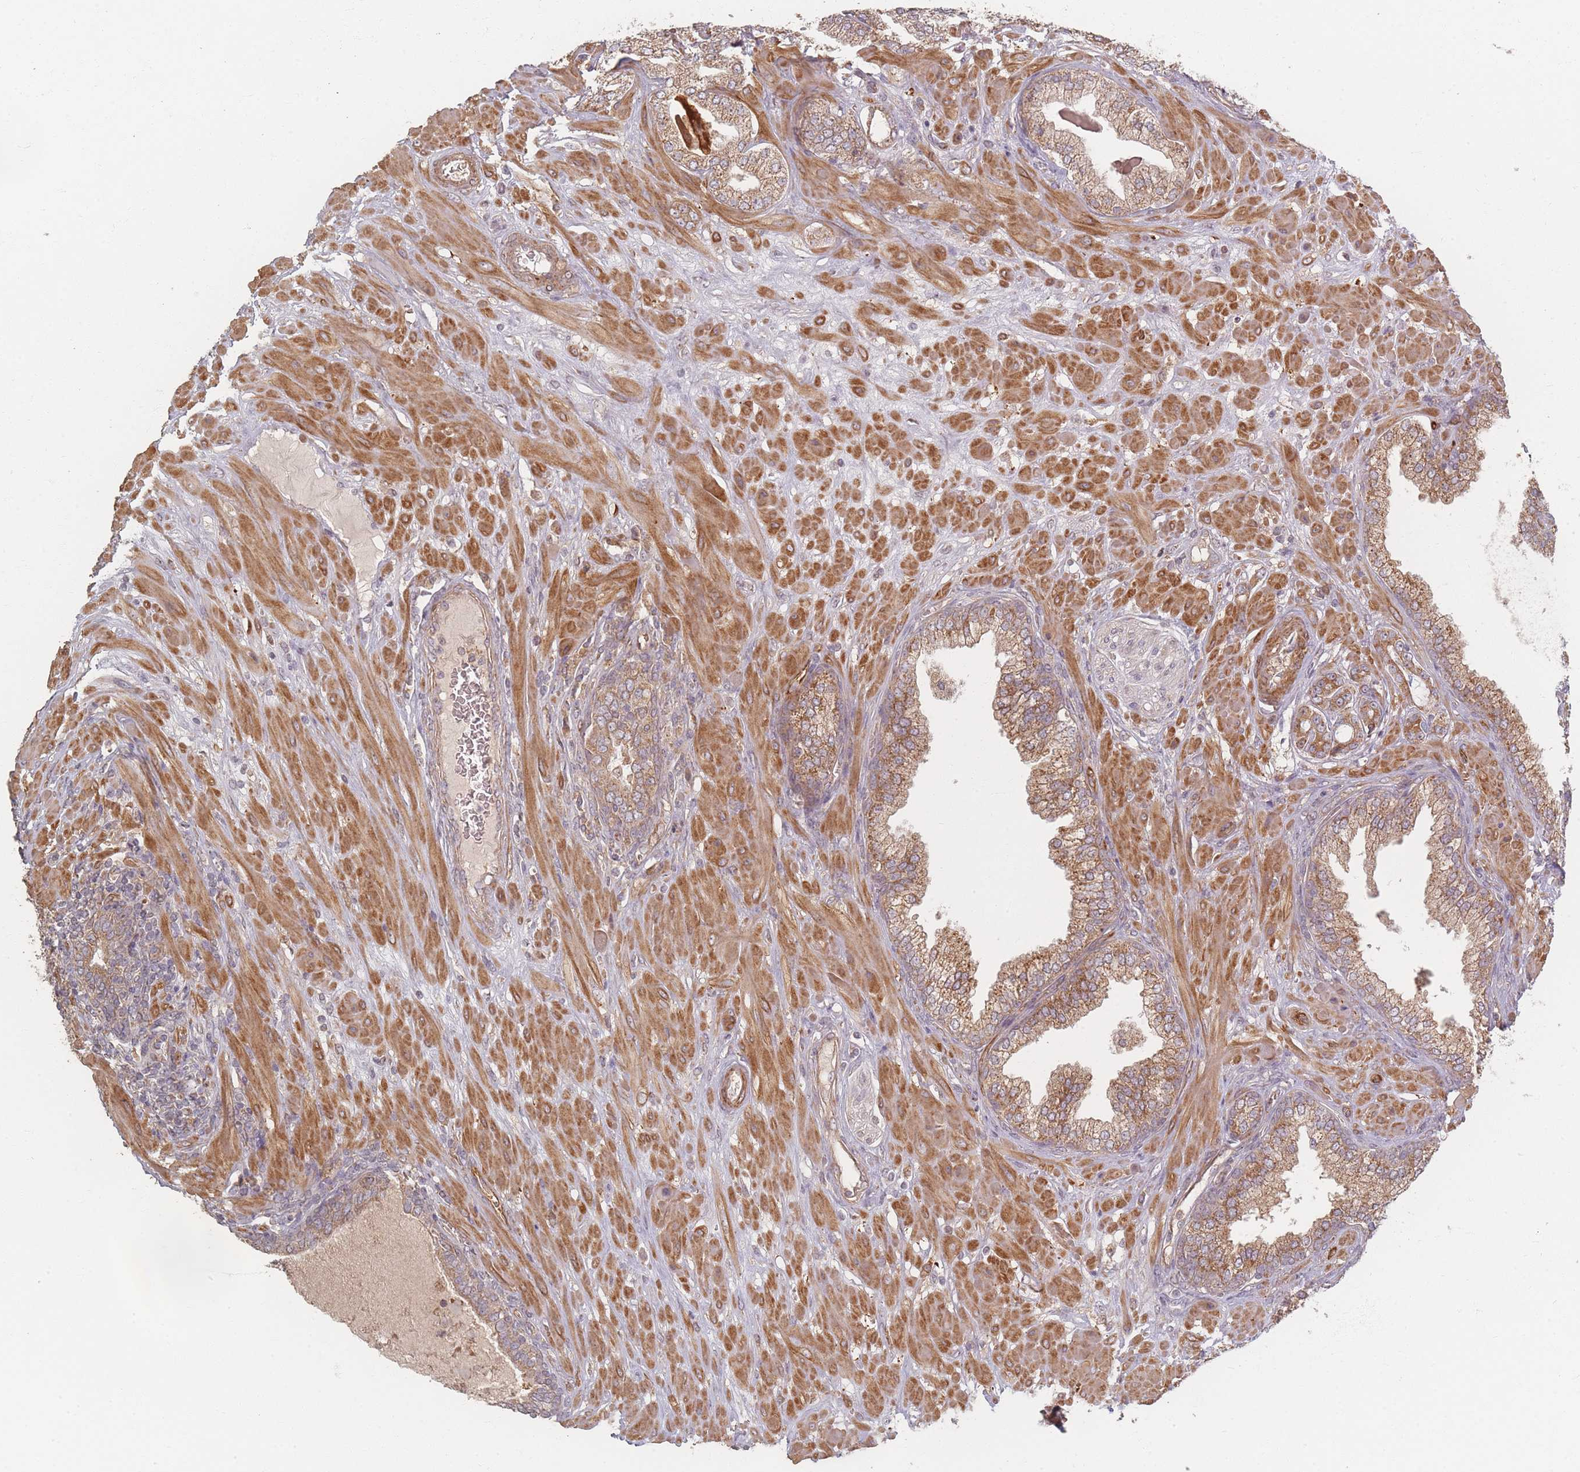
{"staining": {"intensity": "moderate", "quantity": ">75%", "location": "cytoplasmic/membranous"}, "tissue": "prostate cancer", "cell_type": "Tumor cells", "image_type": "cancer", "snomed": [{"axis": "morphology", "description": "Adenocarcinoma, High grade"}, {"axis": "topography", "description": "Prostate"}], "caption": "This micrograph demonstrates prostate cancer (high-grade adenocarcinoma) stained with immunohistochemistry to label a protein in brown. The cytoplasmic/membranous of tumor cells show moderate positivity for the protein. Nuclei are counter-stained blue.", "gene": "MRPS6", "patient": {"sex": "male", "age": 55}}